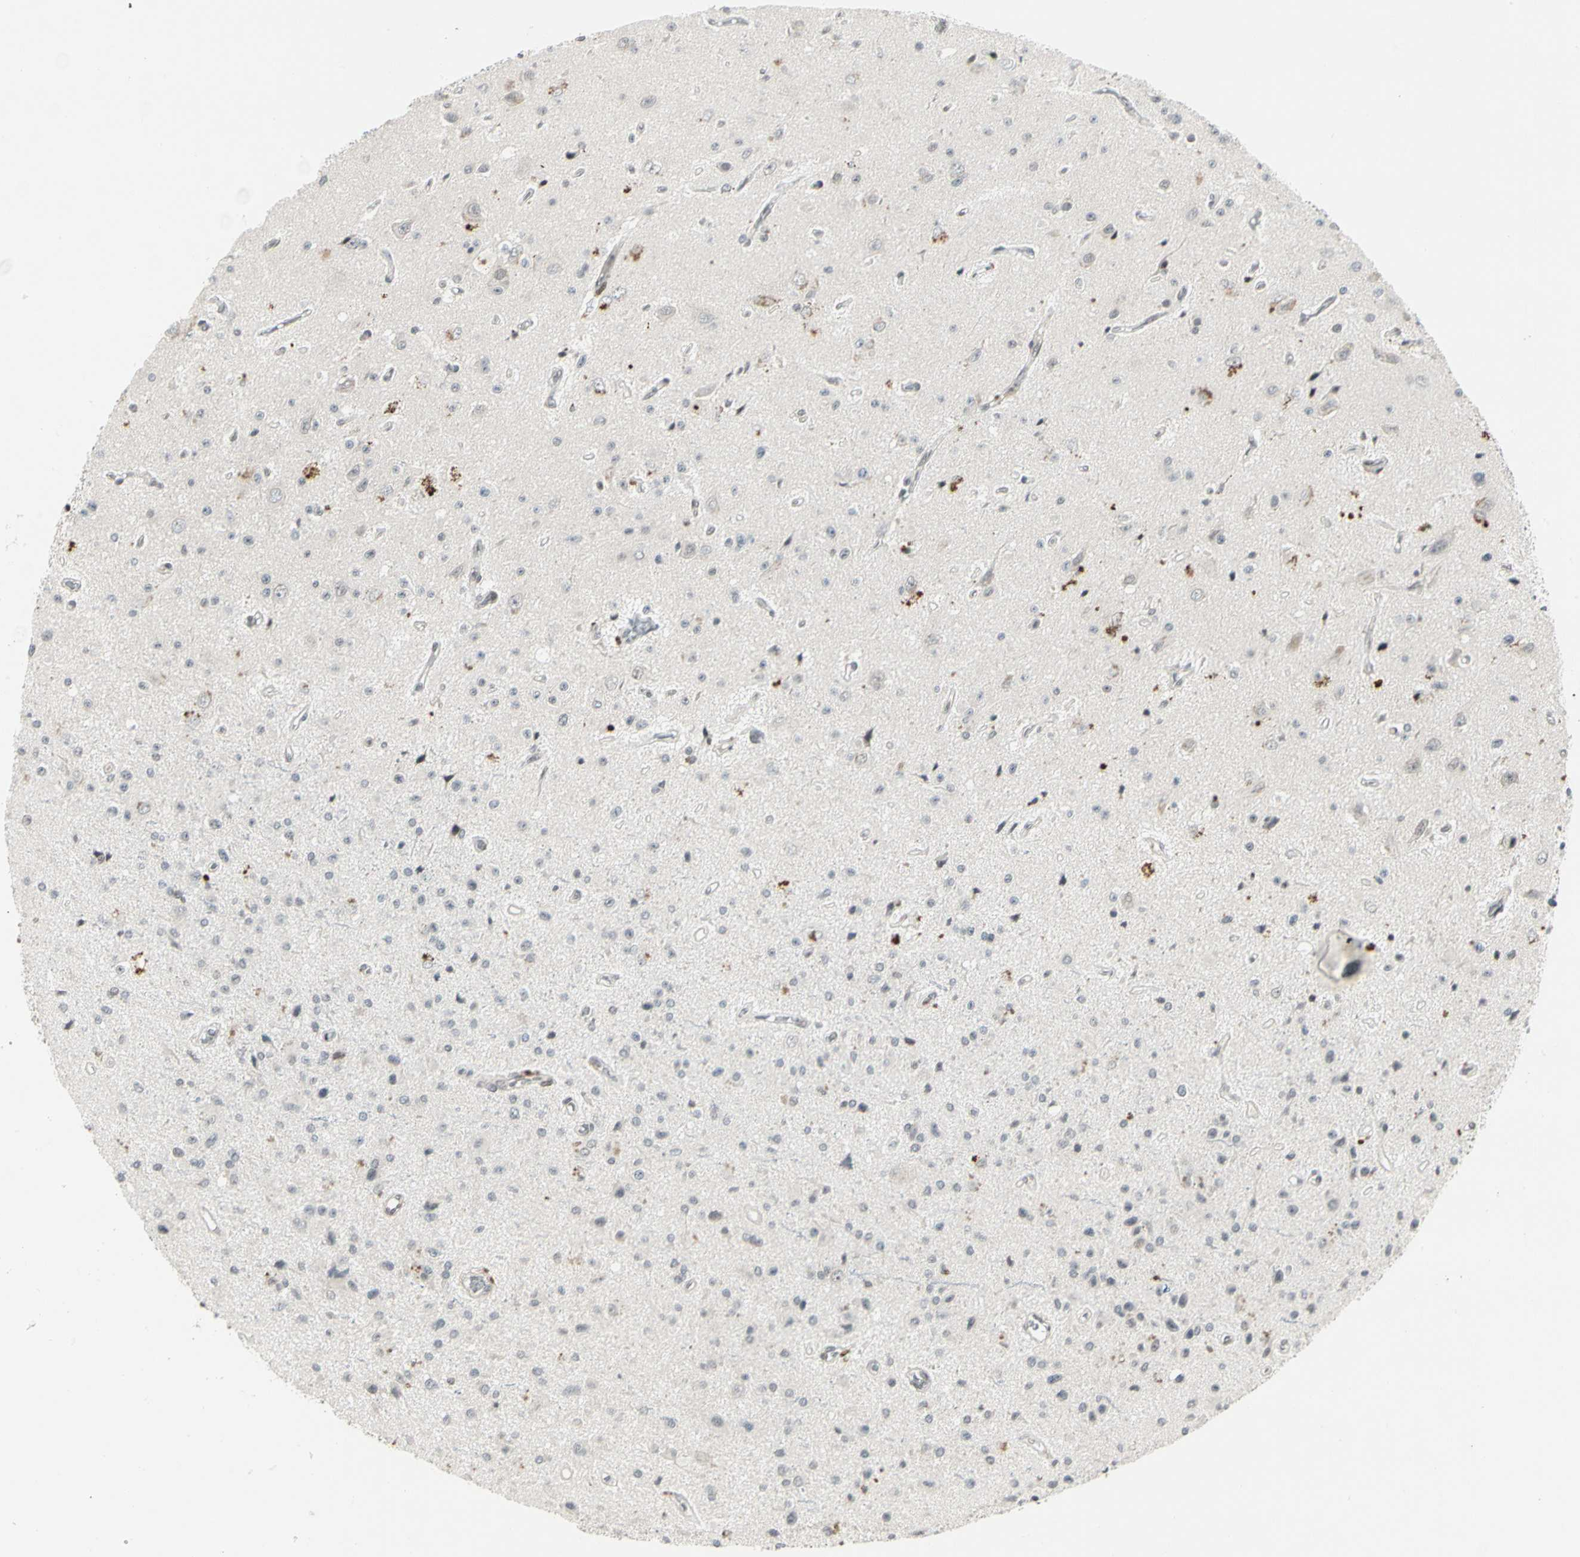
{"staining": {"intensity": "negative", "quantity": "none", "location": "none"}, "tissue": "glioma", "cell_type": "Tumor cells", "image_type": "cancer", "snomed": [{"axis": "morphology", "description": "Glioma, malignant, Low grade"}, {"axis": "topography", "description": "Brain"}], "caption": "Immunohistochemical staining of malignant glioma (low-grade) displays no significant staining in tumor cells. (DAB IHC visualized using brightfield microscopy, high magnification).", "gene": "FOXJ2", "patient": {"sex": "male", "age": 58}}